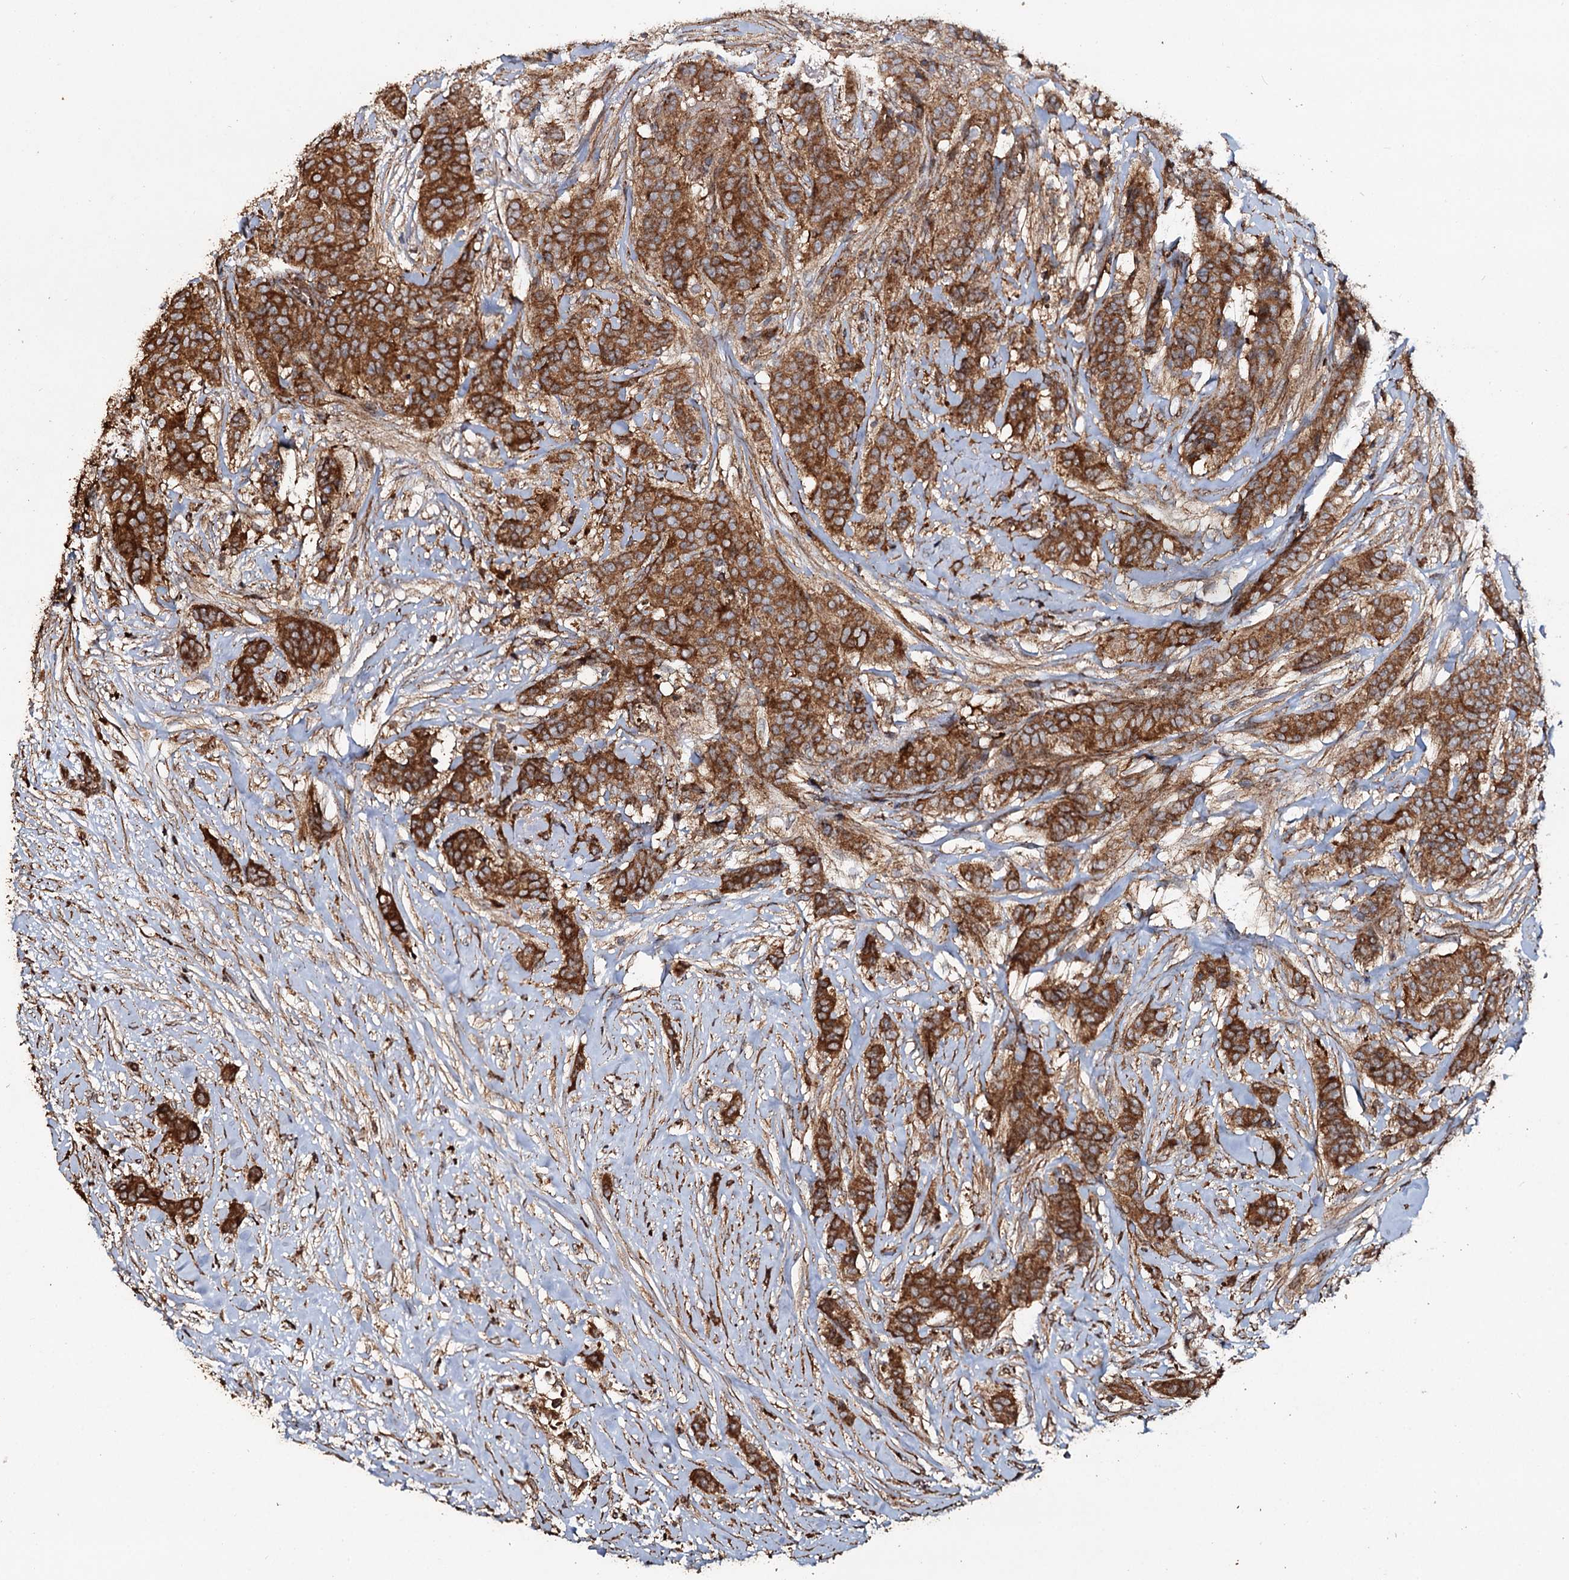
{"staining": {"intensity": "moderate", "quantity": ">75%", "location": "cytoplasmic/membranous"}, "tissue": "breast cancer", "cell_type": "Tumor cells", "image_type": "cancer", "snomed": [{"axis": "morphology", "description": "Duct carcinoma"}, {"axis": "topography", "description": "Breast"}], "caption": "High-power microscopy captured an immunohistochemistry (IHC) photomicrograph of breast cancer (invasive ductal carcinoma), revealing moderate cytoplasmic/membranous positivity in approximately >75% of tumor cells.", "gene": "NOTCH2NLA", "patient": {"sex": "female", "age": 40}}